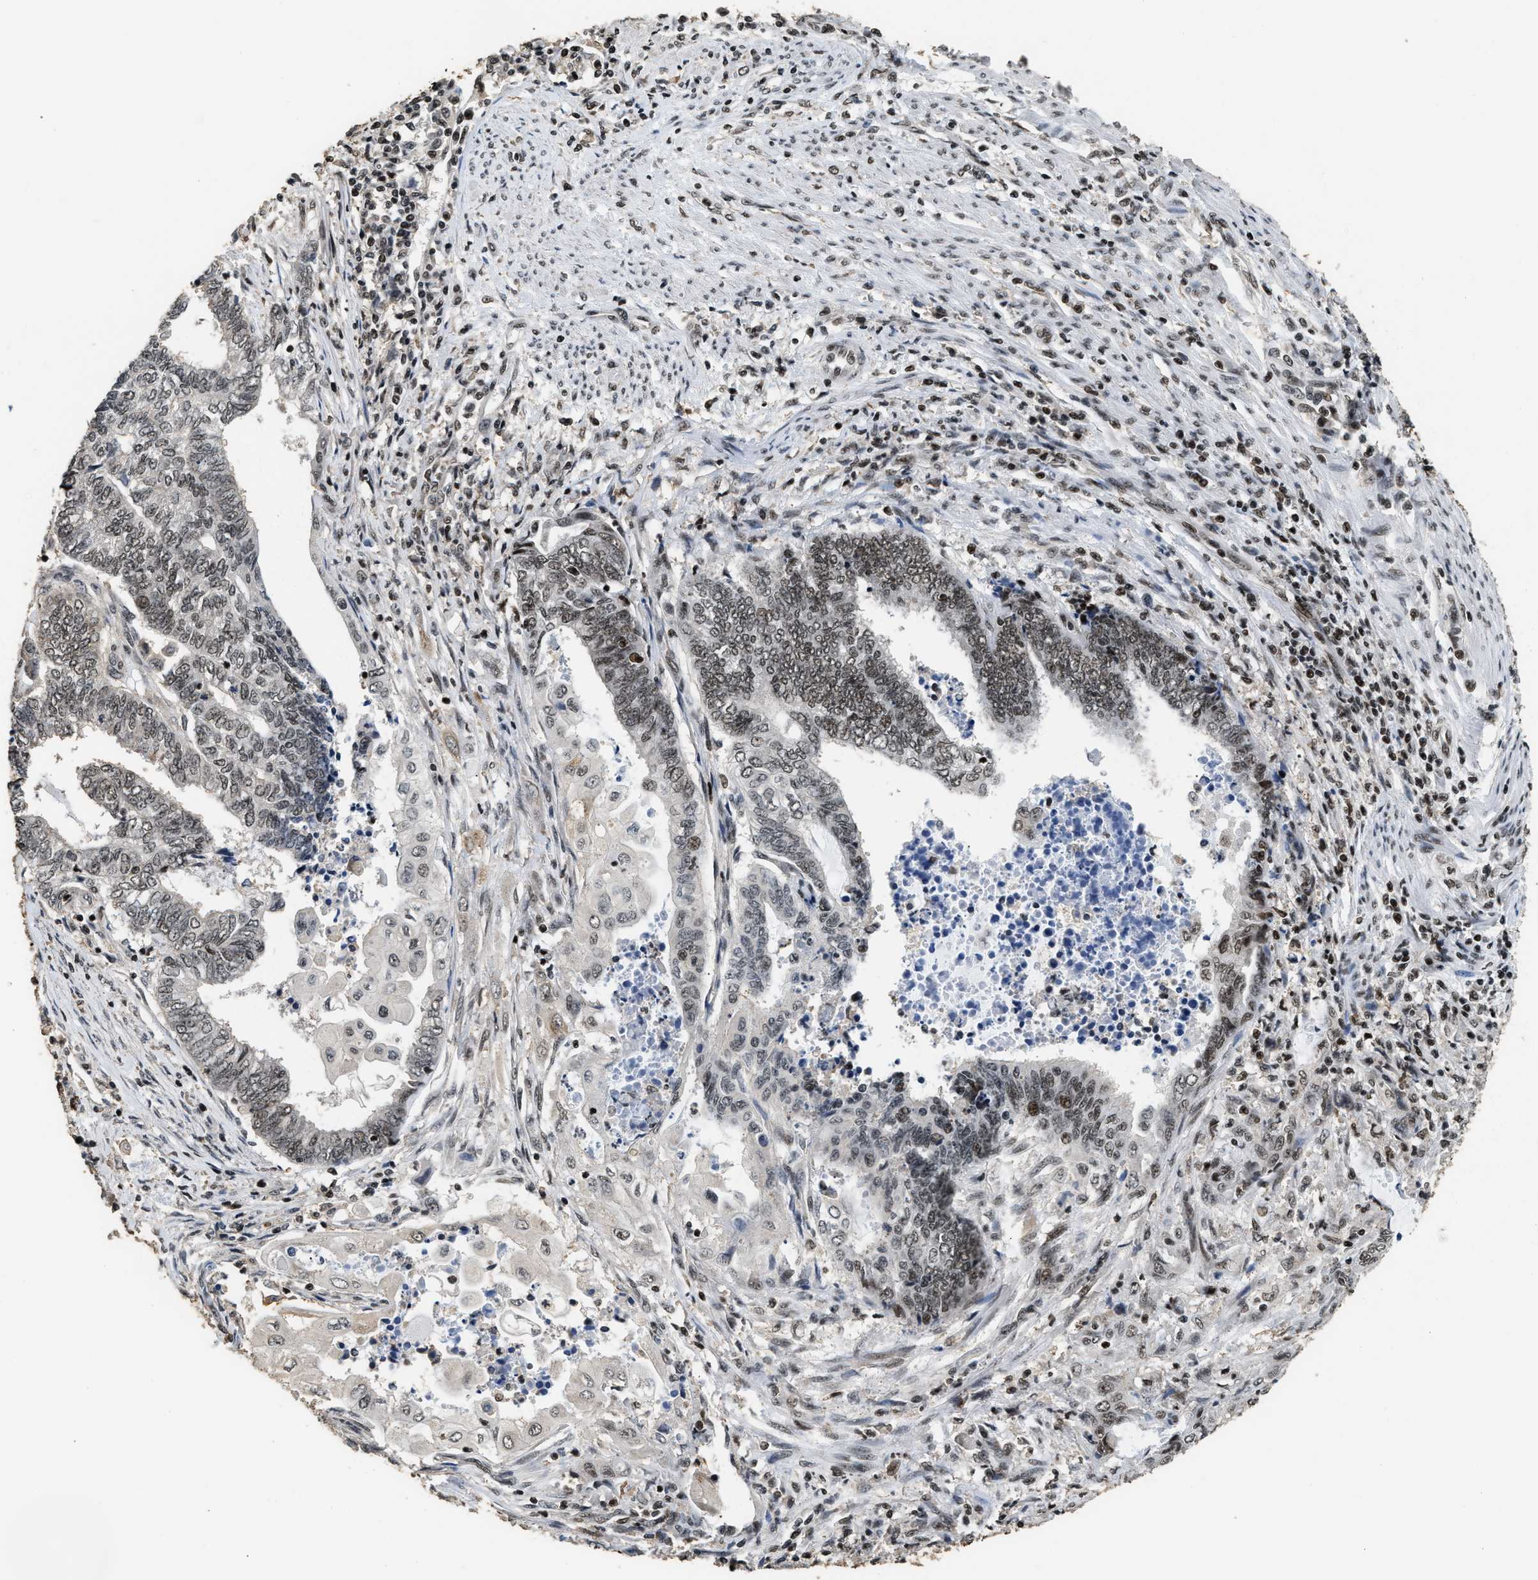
{"staining": {"intensity": "weak", "quantity": "25%-75%", "location": "nuclear"}, "tissue": "endometrial cancer", "cell_type": "Tumor cells", "image_type": "cancer", "snomed": [{"axis": "morphology", "description": "Adenocarcinoma, NOS"}, {"axis": "topography", "description": "Uterus"}, {"axis": "topography", "description": "Endometrium"}], "caption": "The immunohistochemical stain highlights weak nuclear positivity in tumor cells of adenocarcinoma (endometrial) tissue.", "gene": "RAD21", "patient": {"sex": "female", "age": 70}}